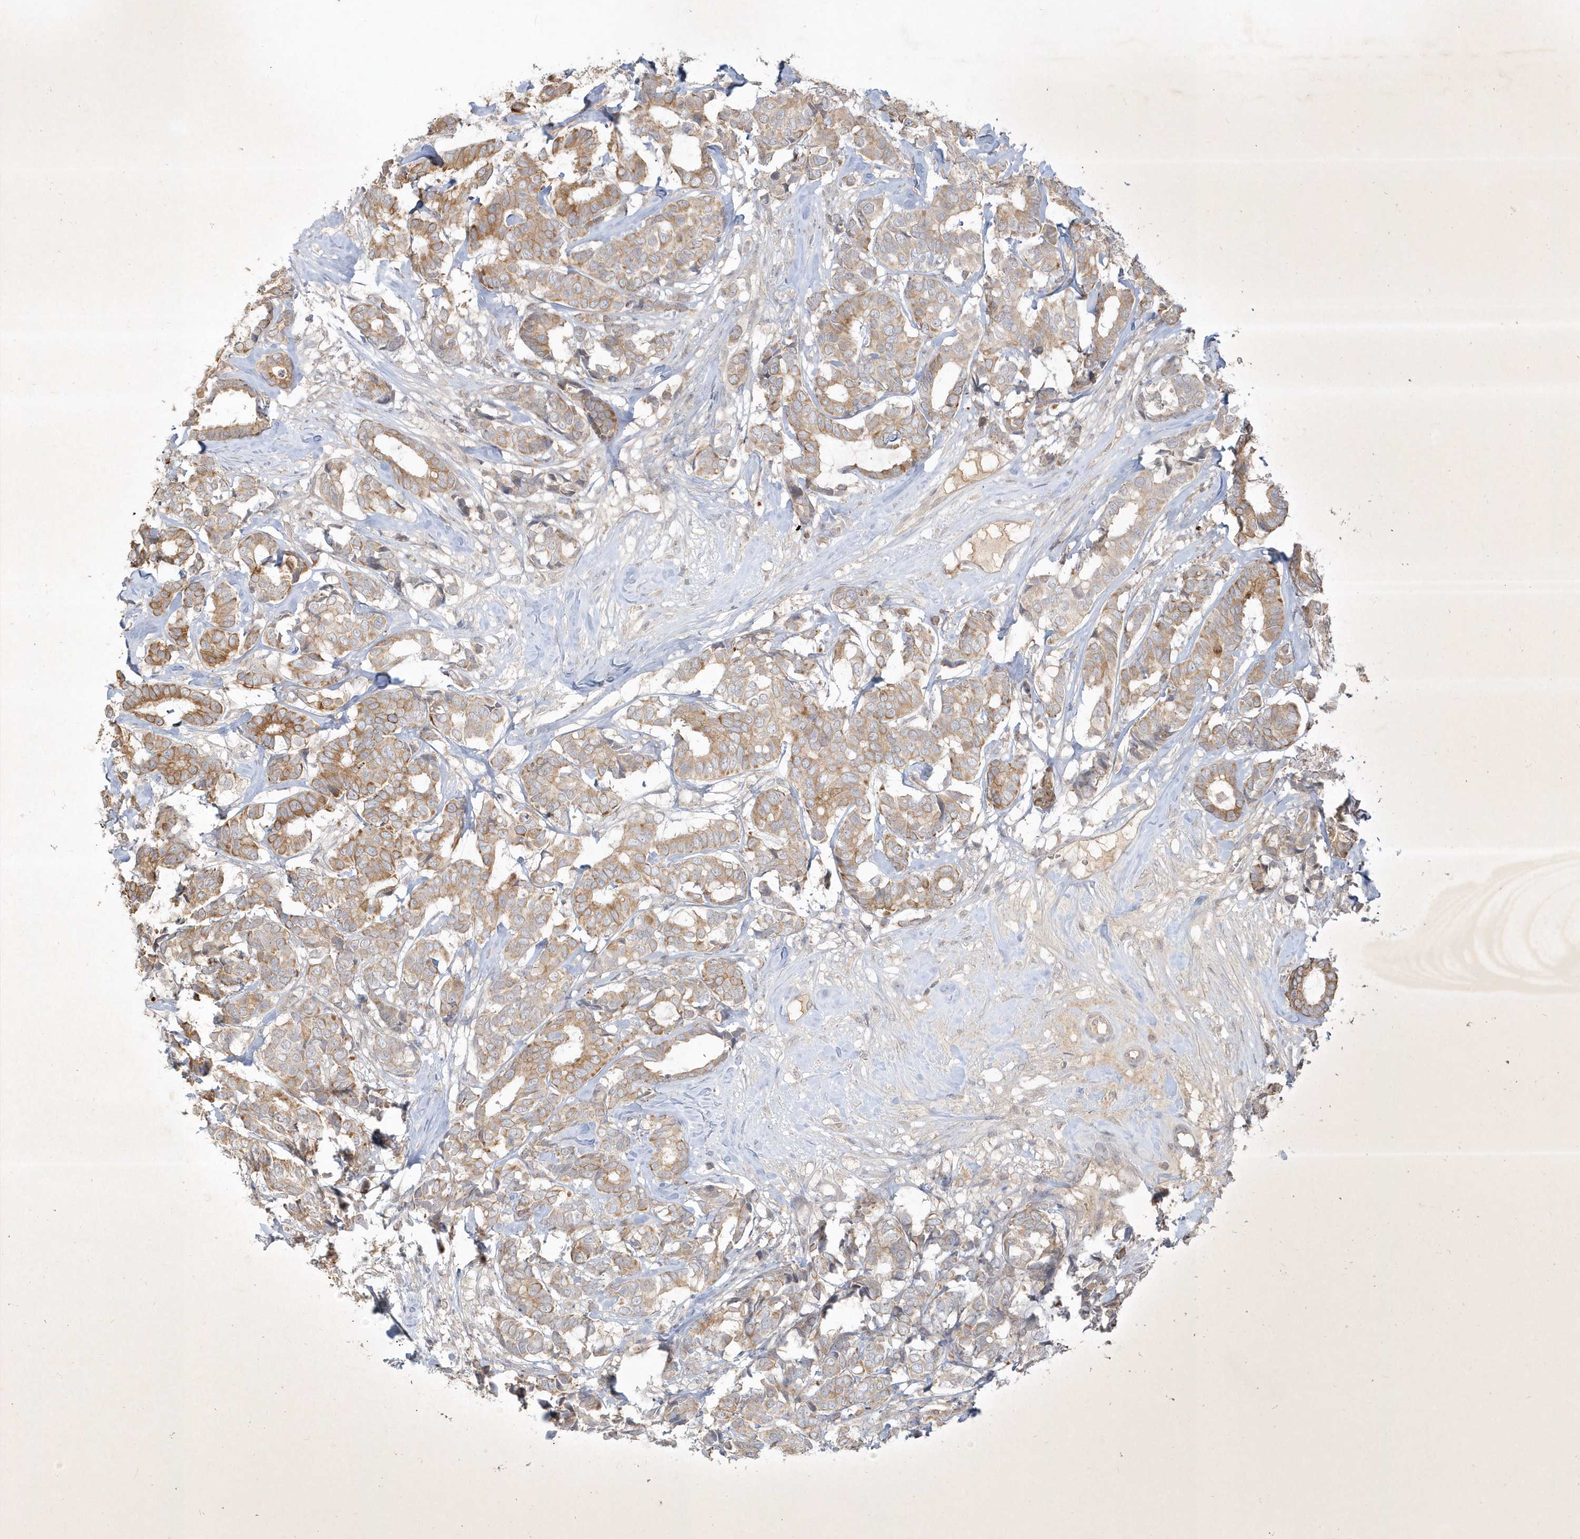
{"staining": {"intensity": "moderate", "quantity": ">75%", "location": "cytoplasmic/membranous"}, "tissue": "breast cancer", "cell_type": "Tumor cells", "image_type": "cancer", "snomed": [{"axis": "morphology", "description": "Duct carcinoma"}, {"axis": "topography", "description": "Breast"}], "caption": "Protein expression by immunohistochemistry shows moderate cytoplasmic/membranous expression in about >75% of tumor cells in breast invasive ductal carcinoma.", "gene": "BOD1", "patient": {"sex": "female", "age": 87}}